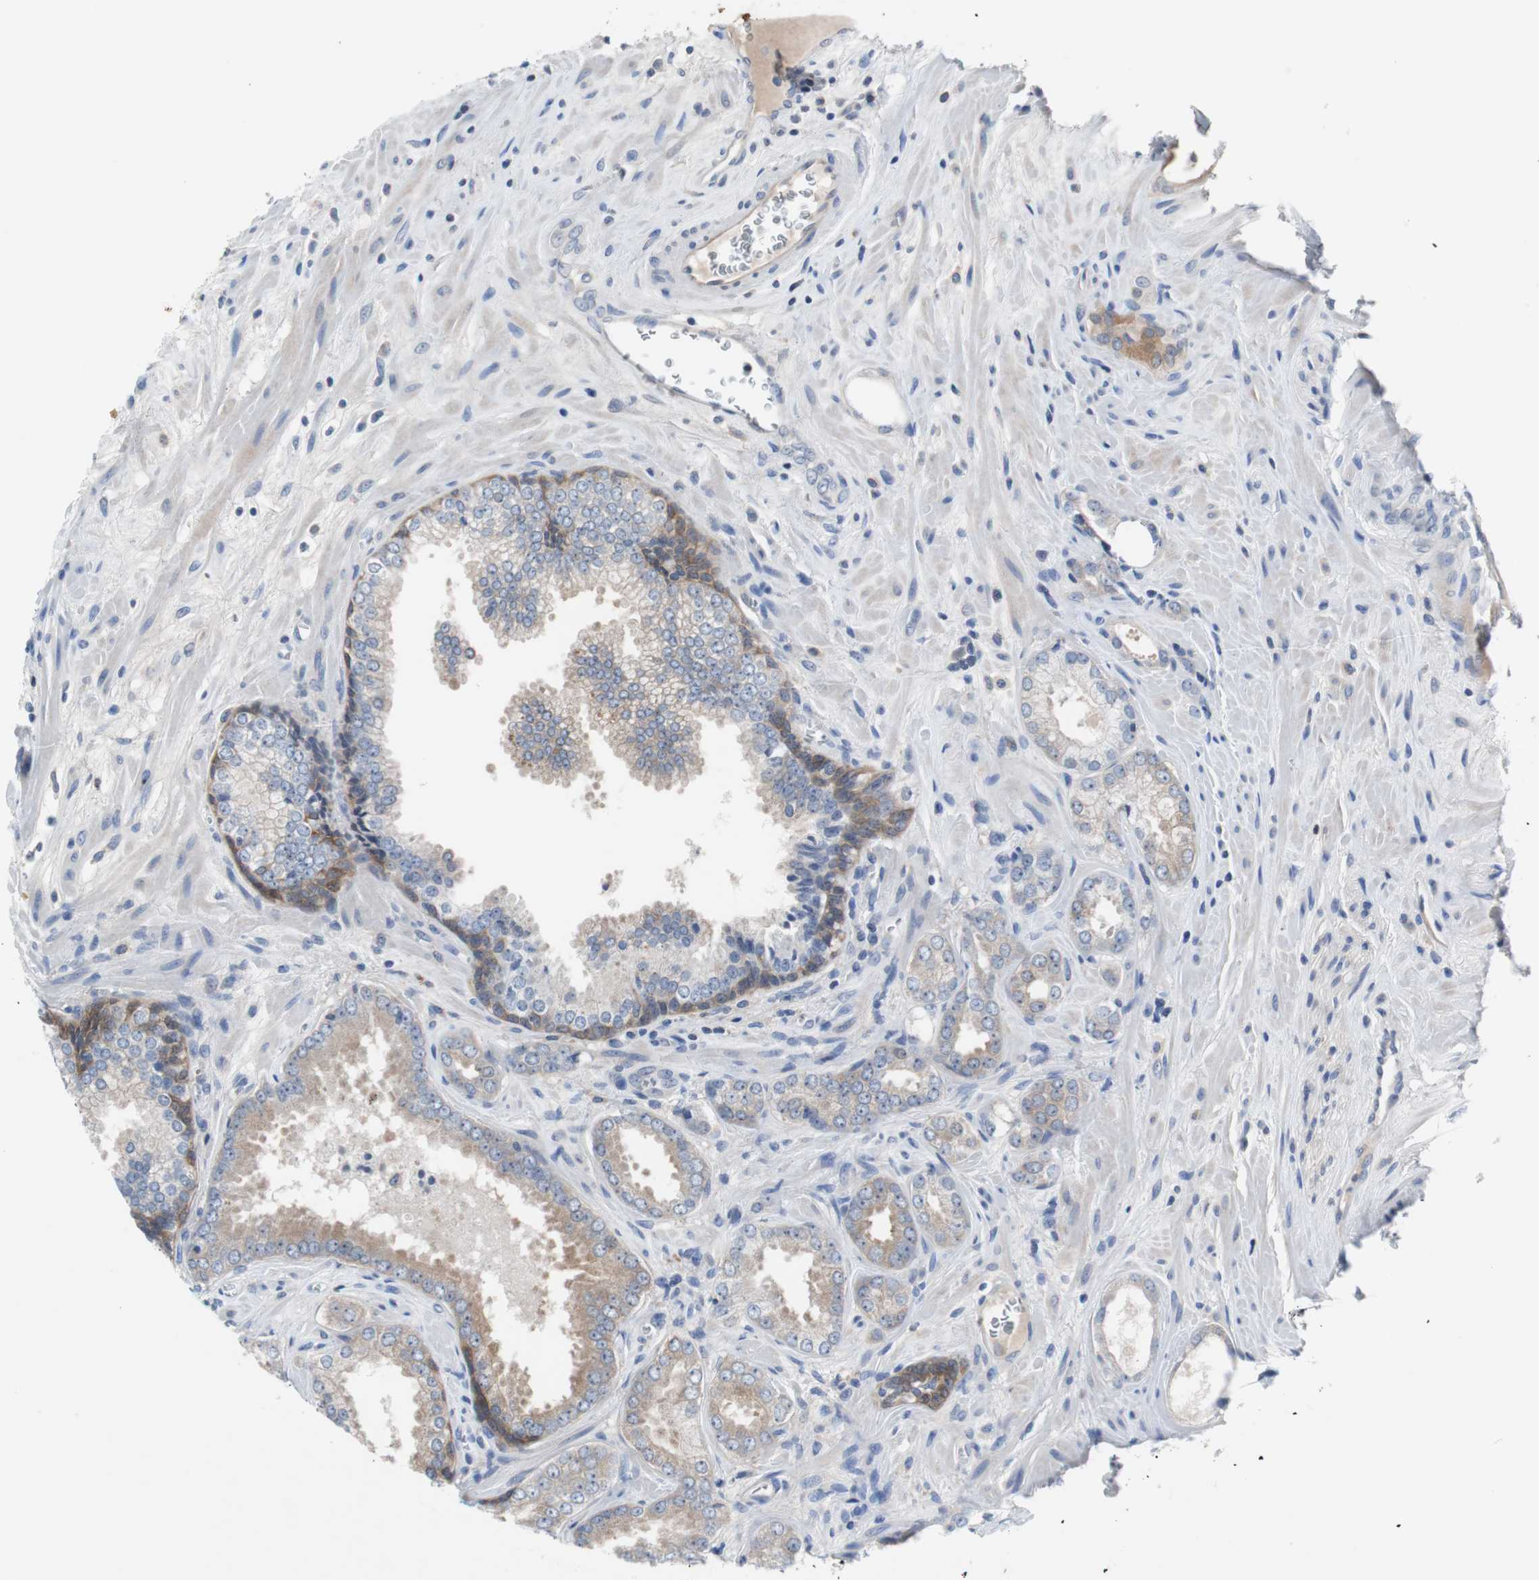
{"staining": {"intensity": "weak", "quantity": "25%-75%", "location": "cytoplasmic/membranous"}, "tissue": "prostate cancer", "cell_type": "Tumor cells", "image_type": "cancer", "snomed": [{"axis": "morphology", "description": "Adenocarcinoma, Low grade"}, {"axis": "topography", "description": "Prostate"}], "caption": "Weak cytoplasmic/membranous staining for a protein is appreciated in about 25%-75% of tumor cells of prostate cancer using immunohistochemistry.", "gene": "EEF2K", "patient": {"sex": "male", "age": 60}}